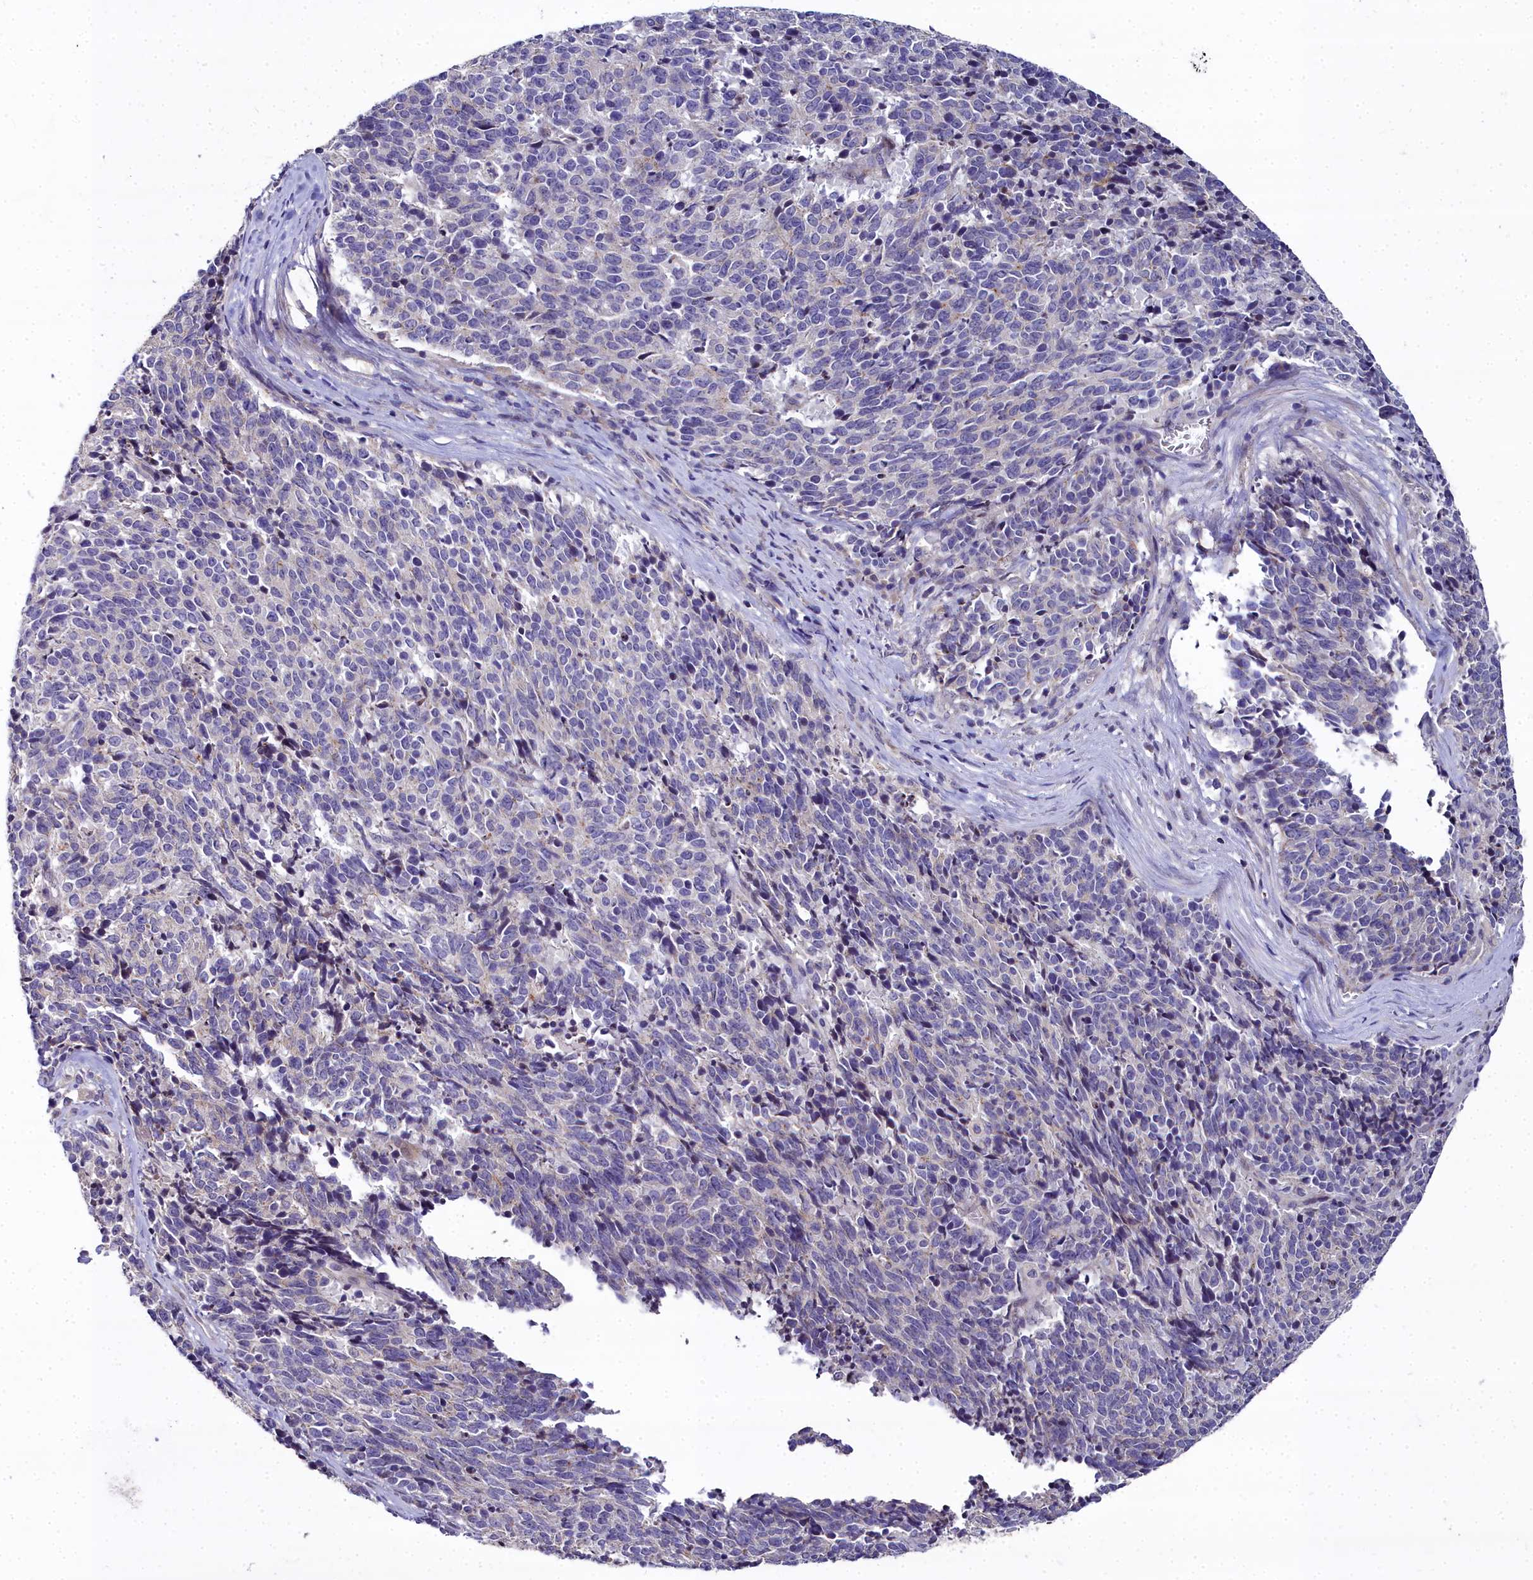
{"staining": {"intensity": "negative", "quantity": "none", "location": "none"}, "tissue": "cervical cancer", "cell_type": "Tumor cells", "image_type": "cancer", "snomed": [{"axis": "morphology", "description": "Squamous cell carcinoma, NOS"}, {"axis": "topography", "description": "Cervix"}], "caption": "Immunohistochemistry (IHC) image of human cervical cancer stained for a protein (brown), which displays no expression in tumor cells.", "gene": "NT5M", "patient": {"sex": "female", "age": 29}}